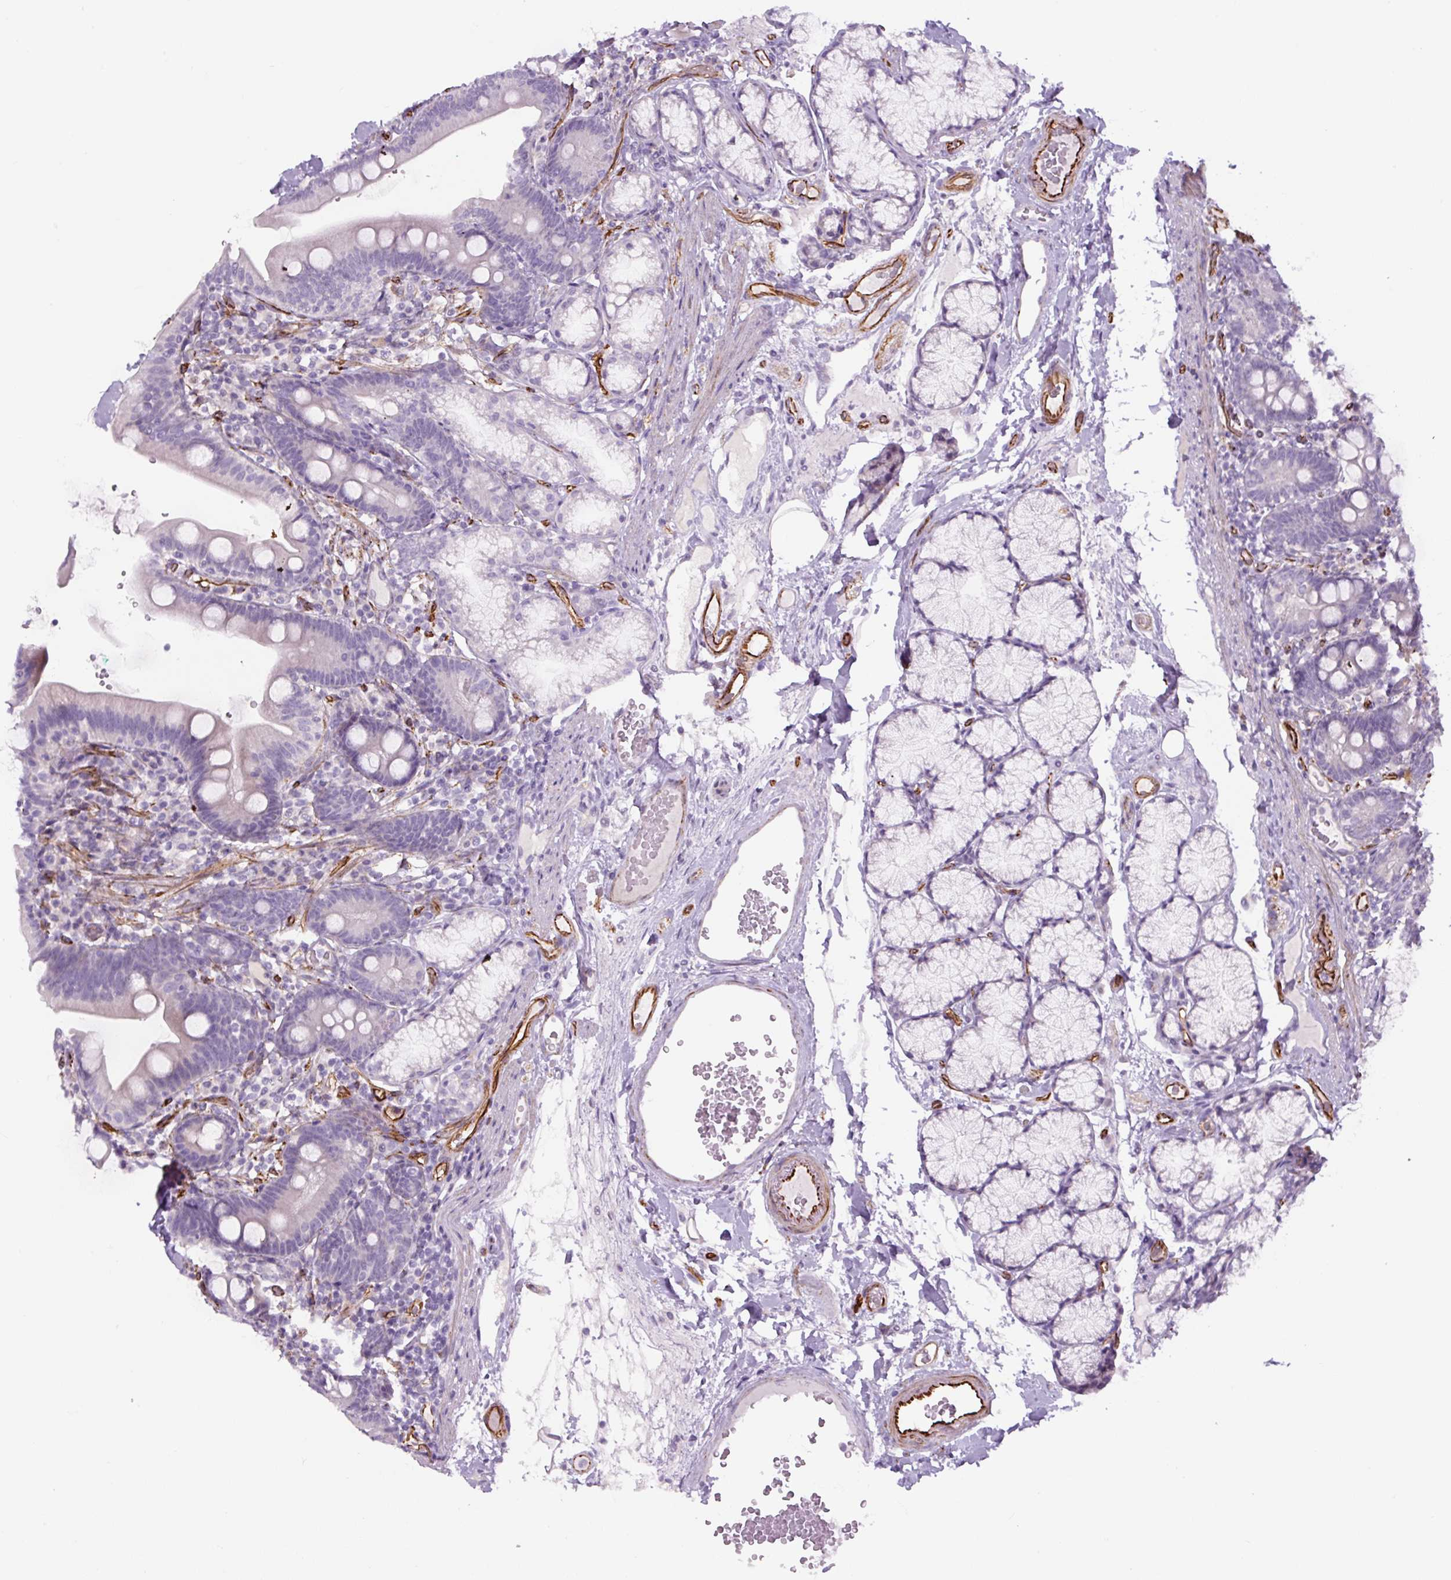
{"staining": {"intensity": "negative", "quantity": "none", "location": "none"}, "tissue": "duodenum", "cell_type": "Glandular cells", "image_type": "normal", "snomed": [{"axis": "morphology", "description": "Normal tissue, NOS"}, {"axis": "topography", "description": "Duodenum"}], "caption": "Immunohistochemical staining of normal human duodenum reveals no significant staining in glandular cells.", "gene": "NES", "patient": {"sex": "female", "age": 67}}